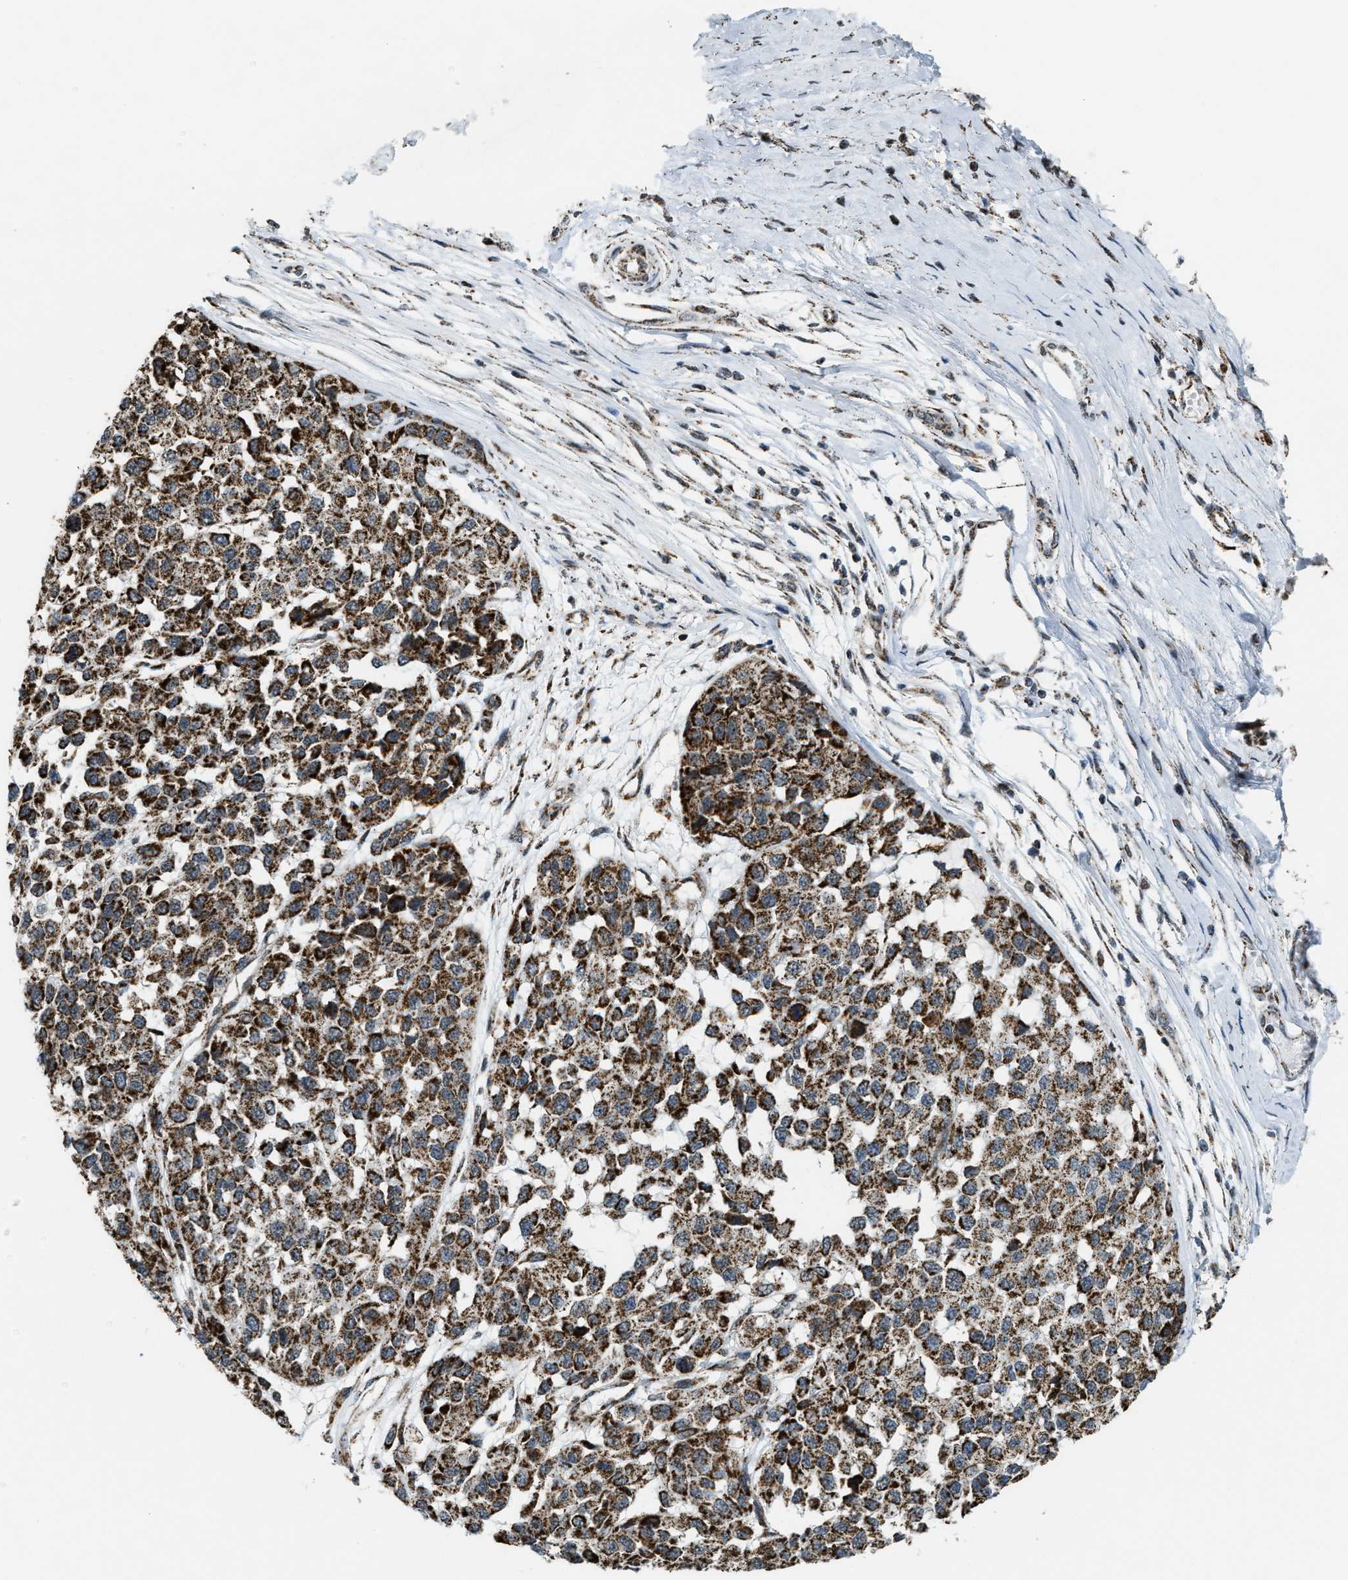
{"staining": {"intensity": "strong", "quantity": ">75%", "location": "cytoplasmic/membranous"}, "tissue": "melanoma", "cell_type": "Tumor cells", "image_type": "cancer", "snomed": [{"axis": "morphology", "description": "Malignant melanoma, NOS"}, {"axis": "topography", "description": "Skin"}], "caption": "This micrograph shows immunohistochemistry (IHC) staining of melanoma, with high strong cytoplasmic/membranous staining in about >75% of tumor cells.", "gene": "HIBADH", "patient": {"sex": "male", "age": 62}}